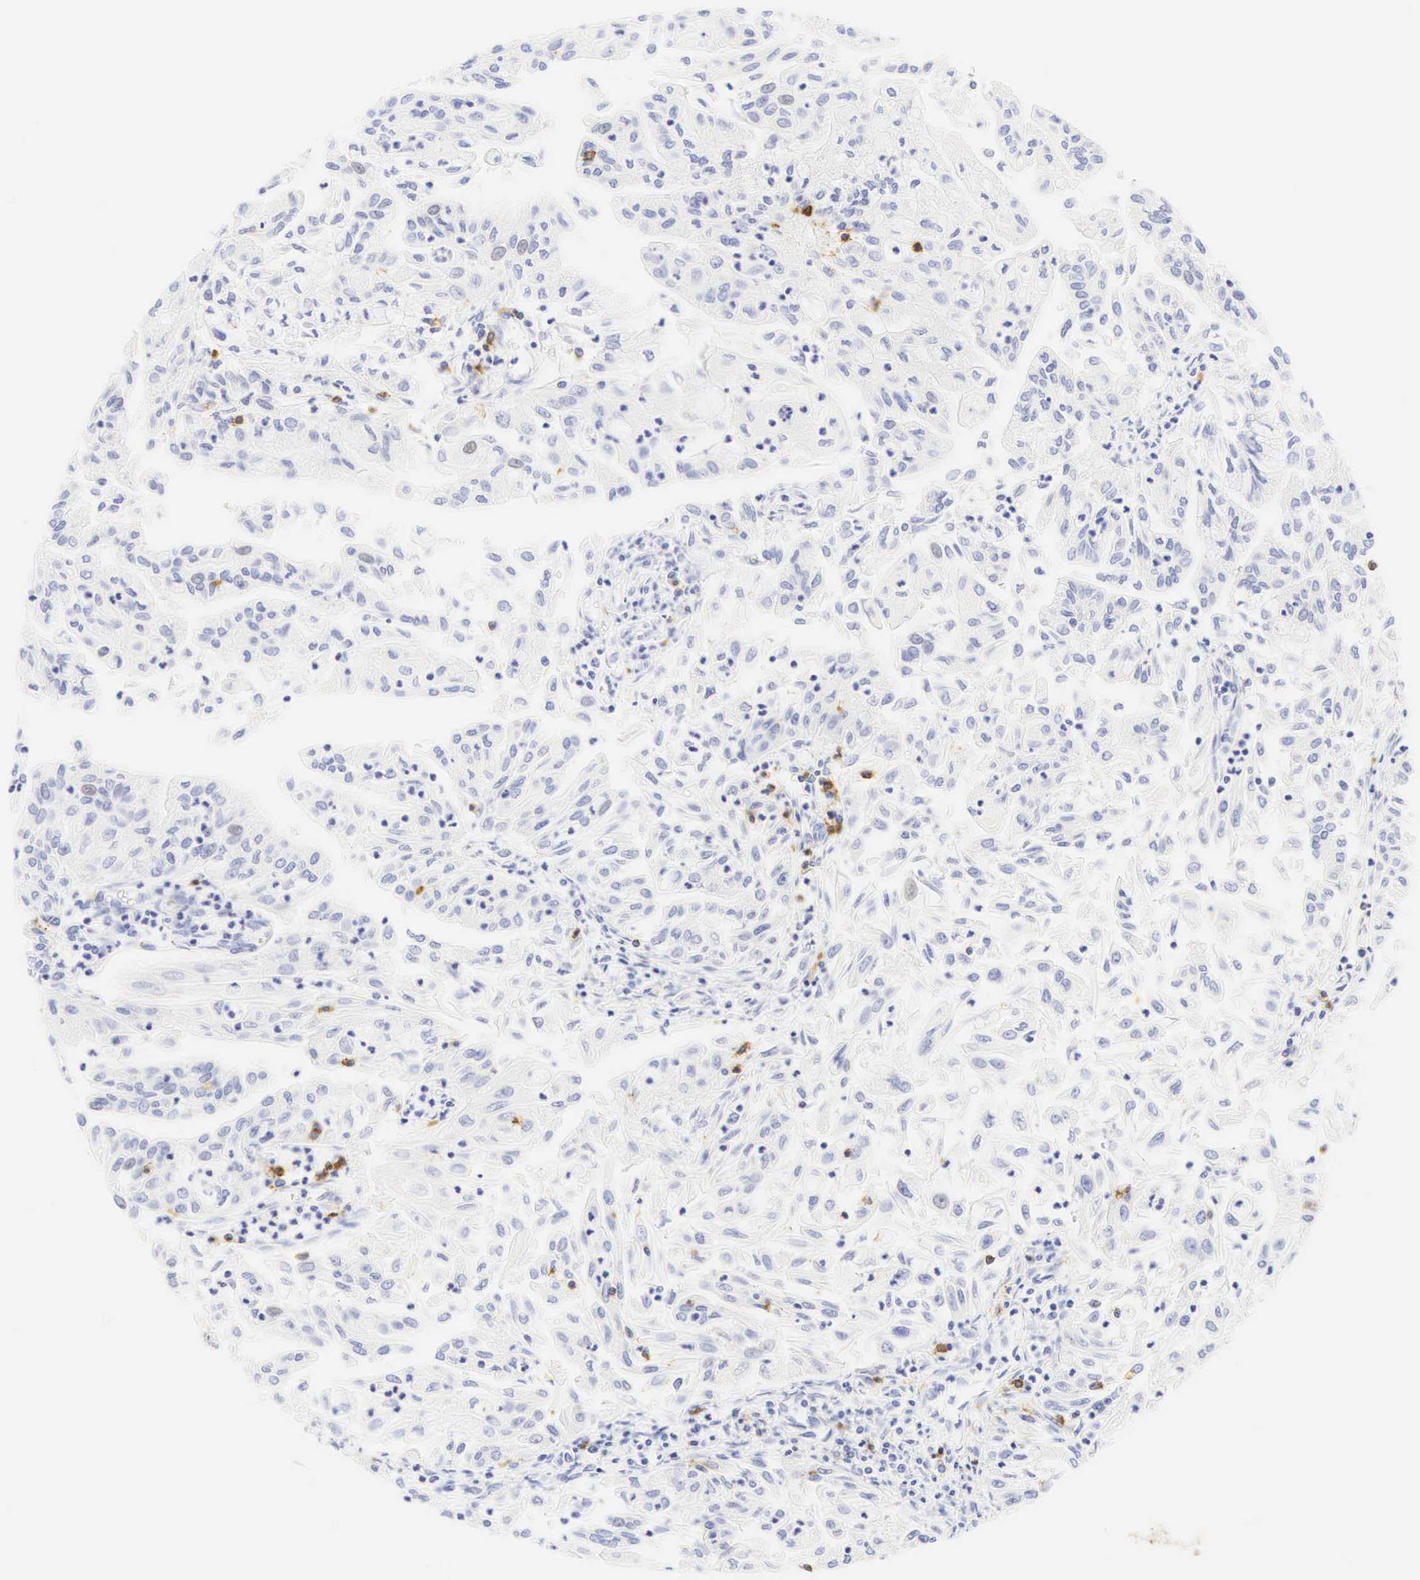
{"staining": {"intensity": "negative", "quantity": "none", "location": "none"}, "tissue": "endometrial cancer", "cell_type": "Tumor cells", "image_type": "cancer", "snomed": [{"axis": "morphology", "description": "Adenocarcinoma, NOS"}, {"axis": "topography", "description": "Endometrium"}], "caption": "This is an immunohistochemistry histopathology image of human endometrial cancer. There is no expression in tumor cells.", "gene": "CD8A", "patient": {"sex": "female", "age": 75}}